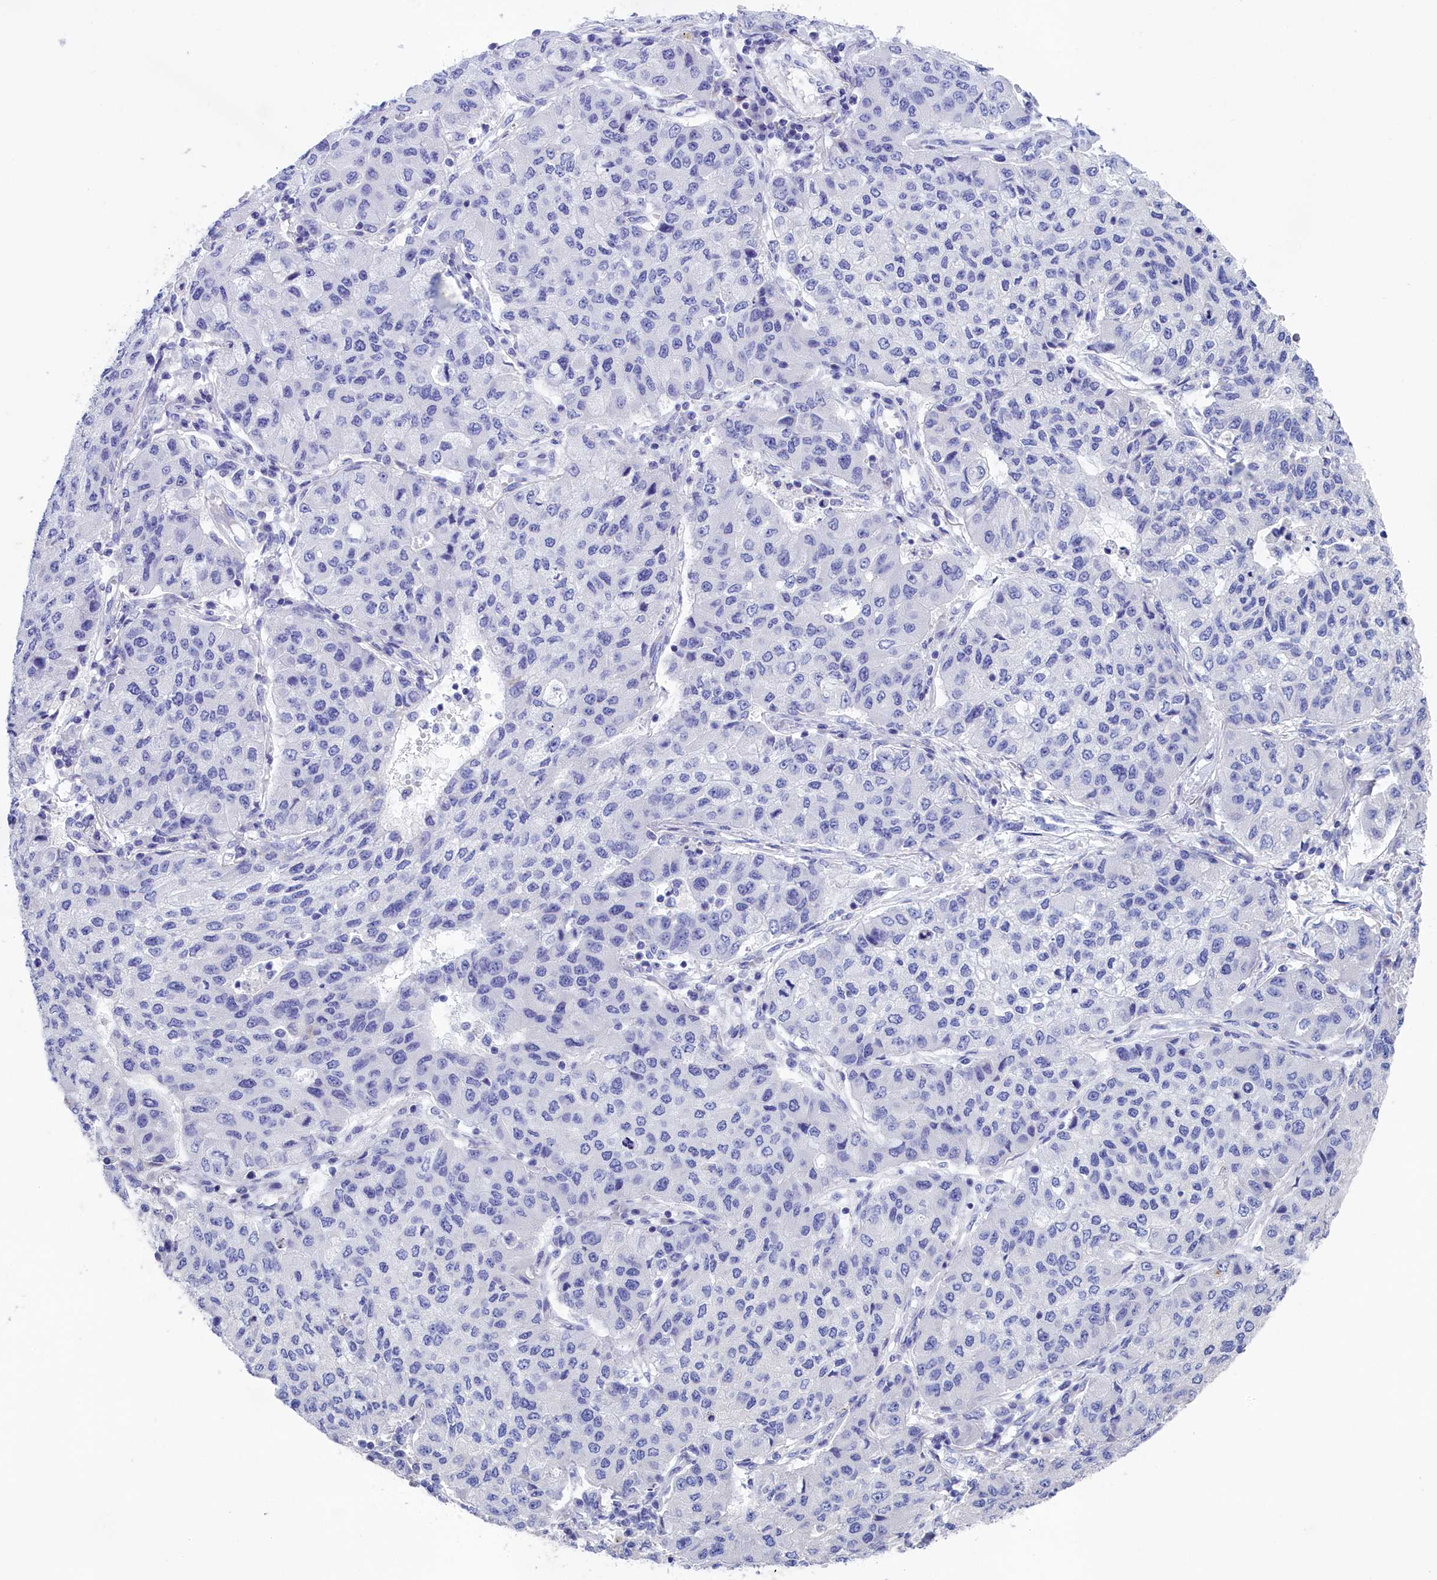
{"staining": {"intensity": "negative", "quantity": "none", "location": "none"}, "tissue": "lung cancer", "cell_type": "Tumor cells", "image_type": "cancer", "snomed": [{"axis": "morphology", "description": "Squamous cell carcinoma, NOS"}, {"axis": "topography", "description": "Lung"}], "caption": "Lung cancer was stained to show a protein in brown. There is no significant staining in tumor cells. Brightfield microscopy of immunohistochemistry stained with DAB (3,3'-diaminobenzidine) (brown) and hematoxylin (blue), captured at high magnification.", "gene": "PRDM12", "patient": {"sex": "male", "age": 74}}